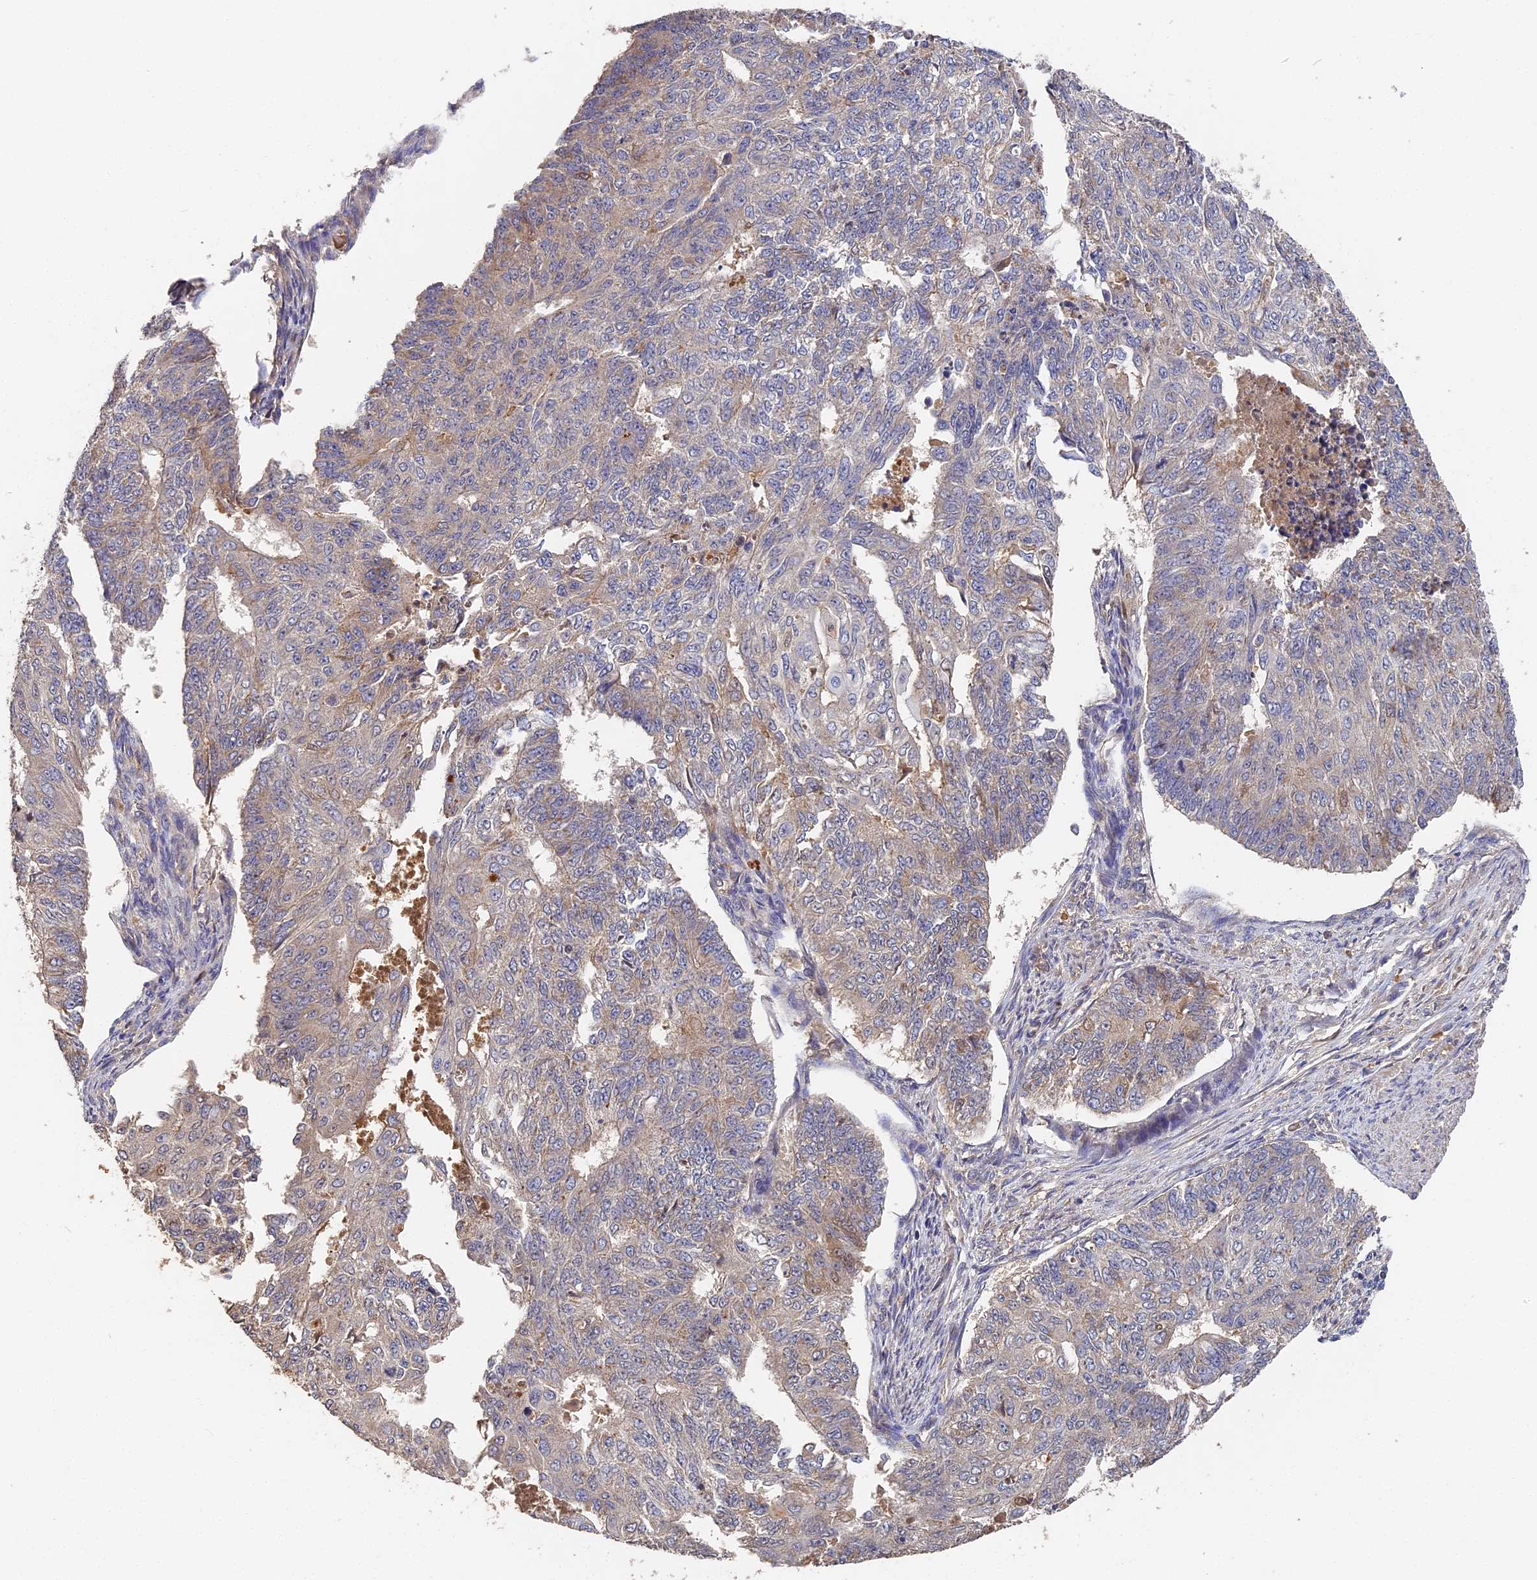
{"staining": {"intensity": "negative", "quantity": "none", "location": "none"}, "tissue": "endometrial cancer", "cell_type": "Tumor cells", "image_type": "cancer", "snomed": [{"axis": "morphology", "description": "Adenocarcinoma, NOS"}, {"axis": "topography", "description": "Endometrium"}], "caption": "Endometrial cancer (adenocarcinoma) was stained to show a protein in brown. There is no significant staining in tumor cells. (Brightfield microscopy of DAB IHC at high magnification).", "gene": "DHRS11", "patient": {"sex": "female", "age": 32}}